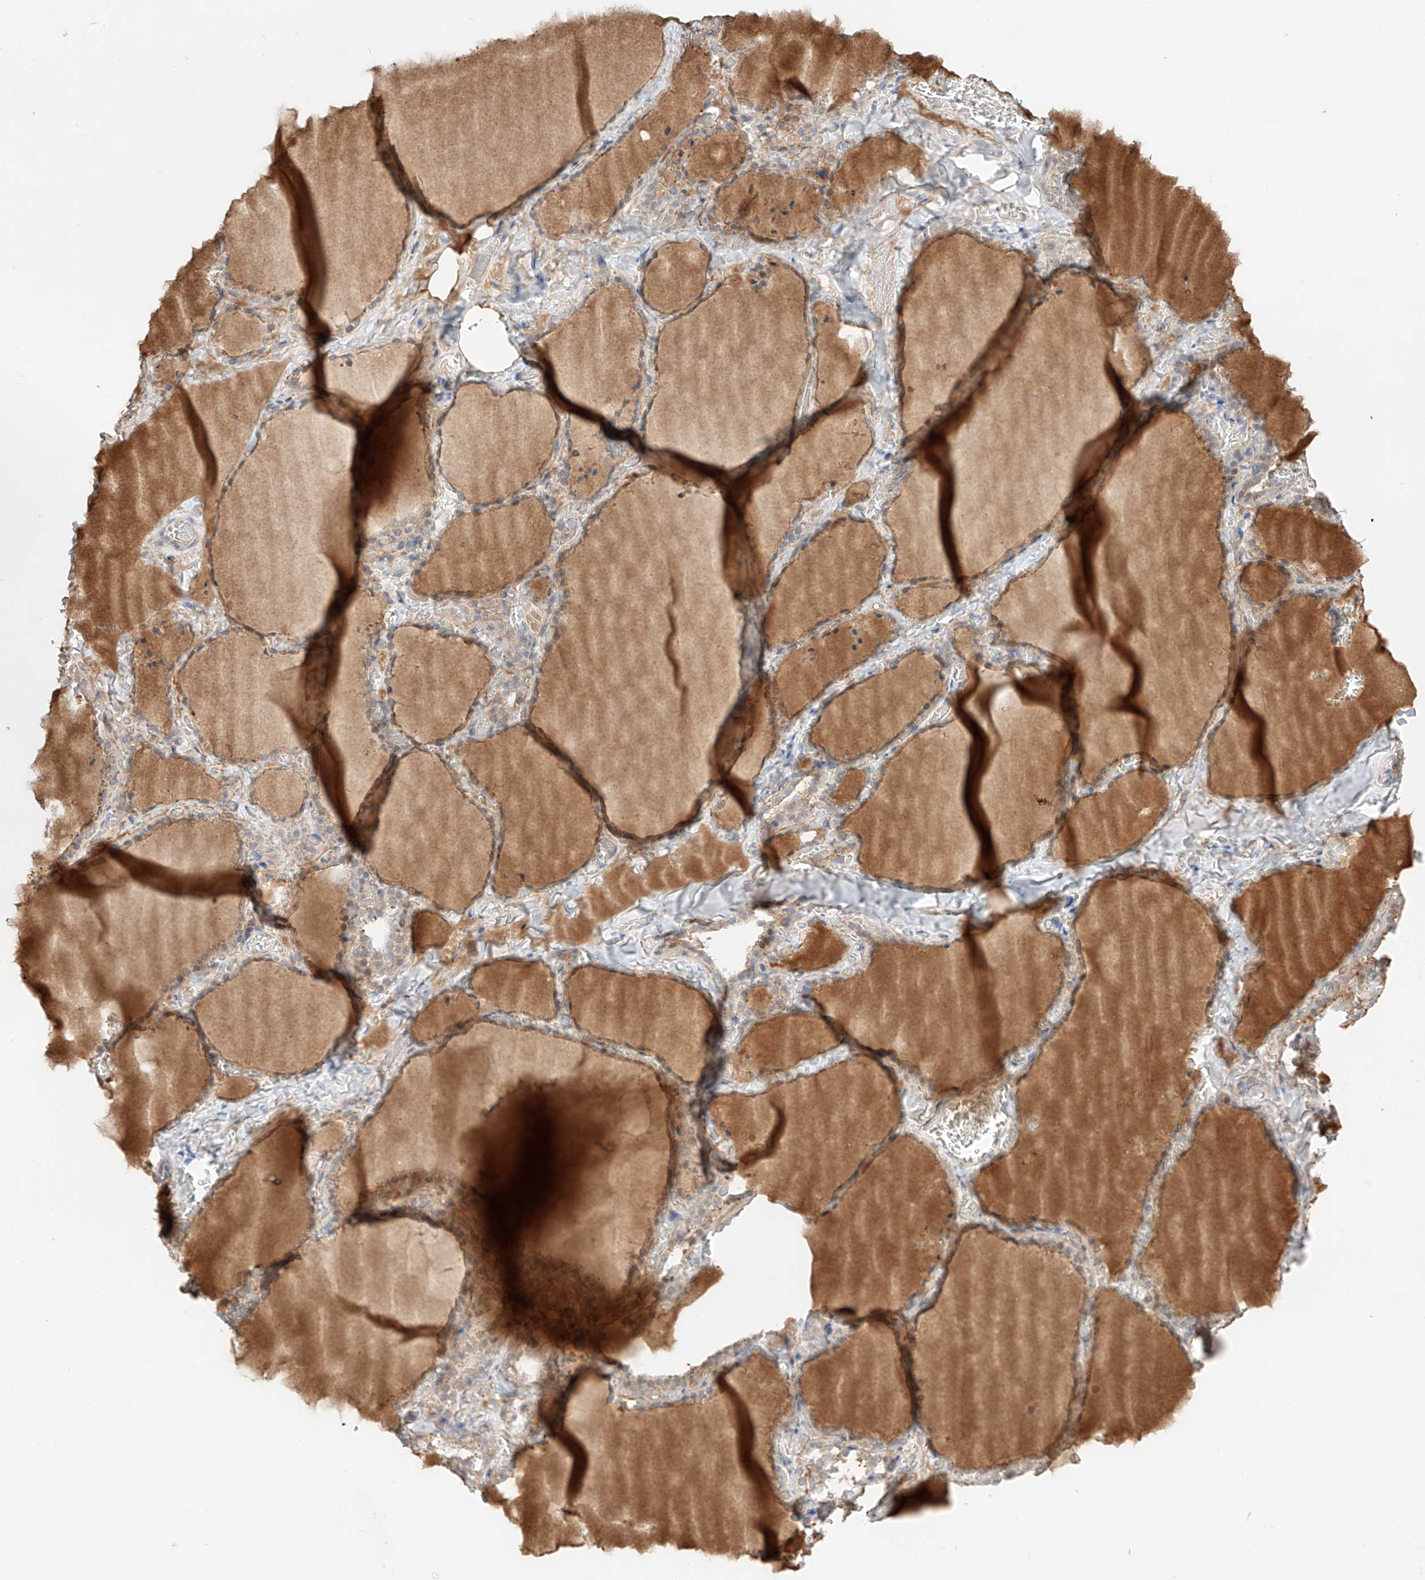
{"staining": {"intensity": "moderate", "quantity": ">75%", "location": "cytoplasmic/membranous"}, "tissue": "thyroid gland", "cell_type": "Glandular cells", "image_type": "normal", "snomed": [{"axis": "morphology", "description": "Normal tissue, NOS"}, {"axis": "topography", "description": "Thyroid gland"}], "caption": "High-power microscopy captured an immunohistochemistry (IHC) micrograph of benign thyroid gland, revealing moderate cytoplasmic/membranous staining in approximately >75% of glandular cells.", "gene": "GCNT1", "patient": {"sex": "female", "age": 22}}